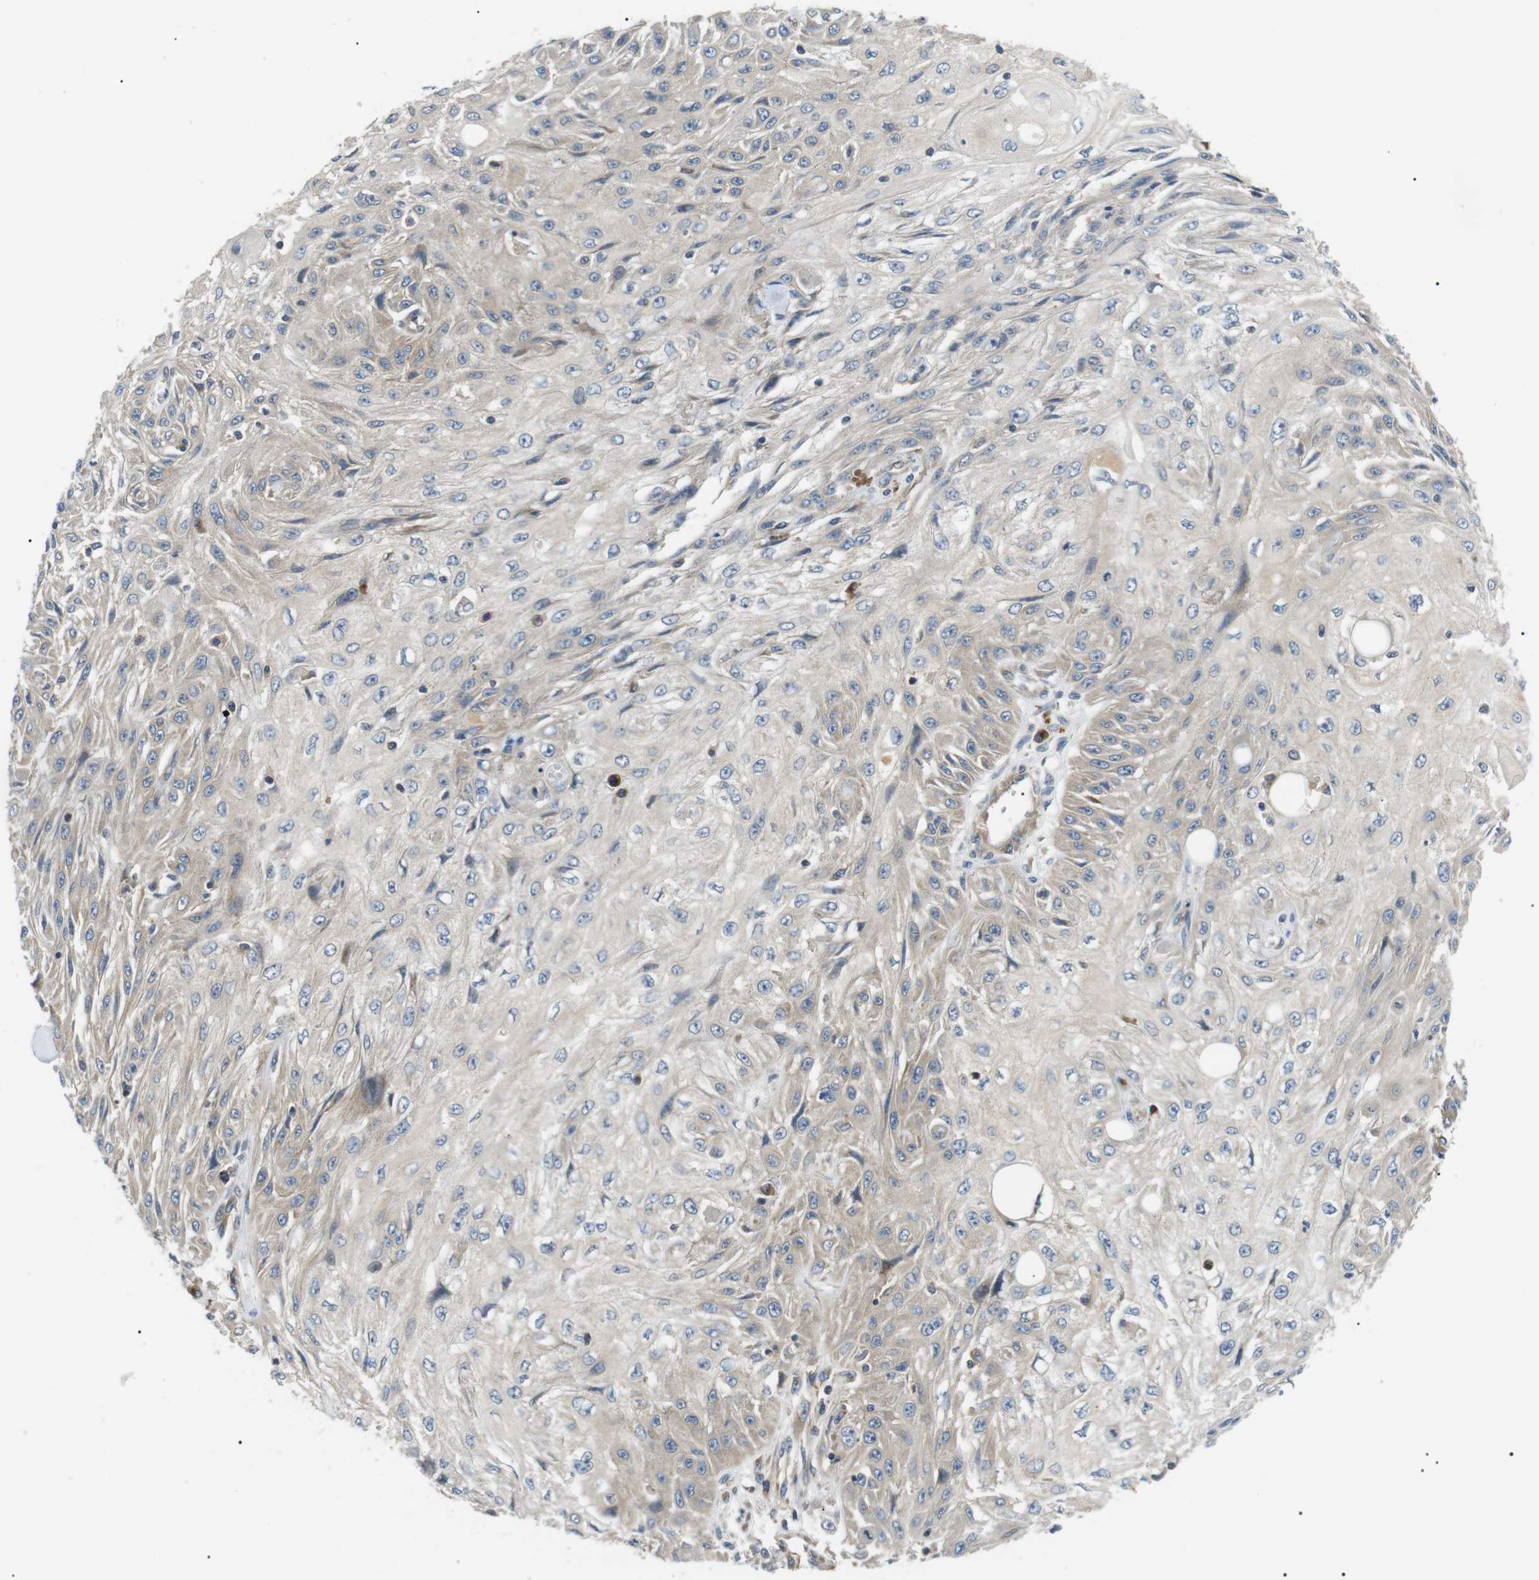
{"staining": {"intensity": "negative", "quantity": "none", "location": "none"}, "tissue": "skin cancer", "cell_type": "Tumor cells", "image_type": "cancer", "snomed": [{"axis": "morphology", "description": "Squamous cell carcinoma, NOS"}, {"axis": "topography", "description": "Skin"}], "caption": "Protein analysis of skin cancer reveals no significant staining in tumor cells. Brightfield microscopy of immunohistochemistry stained with DAB (3,3'-diaminobenzidine) (brown) and hematoxylin (blue), captured at high magnification.", "gene": "DIPK1A", "patient": {"sex": "male", "age": 75}}